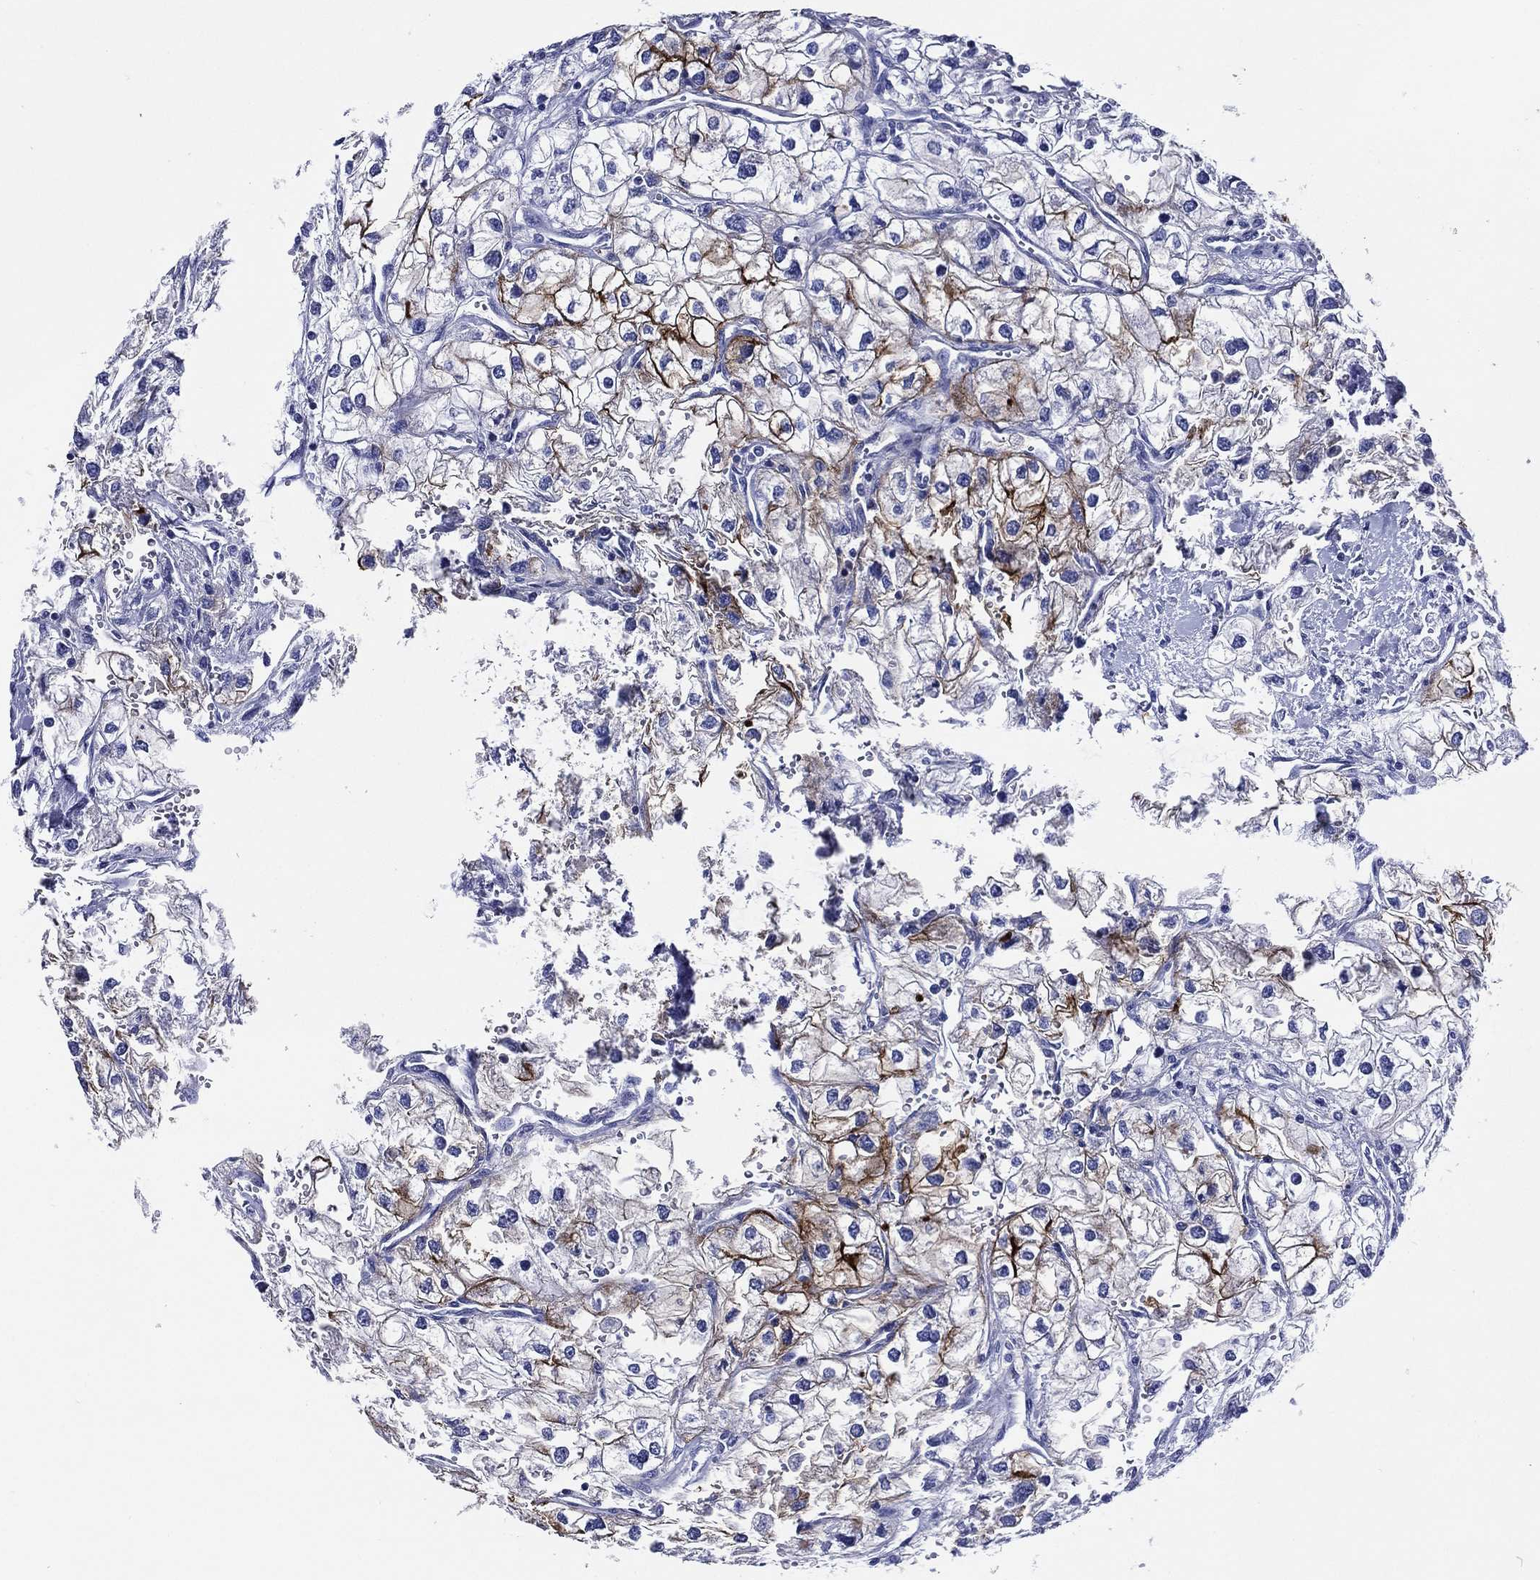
{"staining": {"intensity": "strong", "quantity": "<25%", "location": "cytoplasmic/membranous"}, "tissue": "renal cancer", "cell_type": "Tumor cells", "image_type": "cancer", "snomed": [{"axis": "morphology", "description": "Adenocarcinoma, NOS"}, {"axis": "topography", "description": "Kidney"}], "caption": "Protein staining of renal cancer (adenocarcinoma) tissue demonstrates strong cytoplasmic/membranous positivity in approximately <25% of tumor cells.", "gene": "ACE2", "patient": {"sex": "male", "age": 59}}